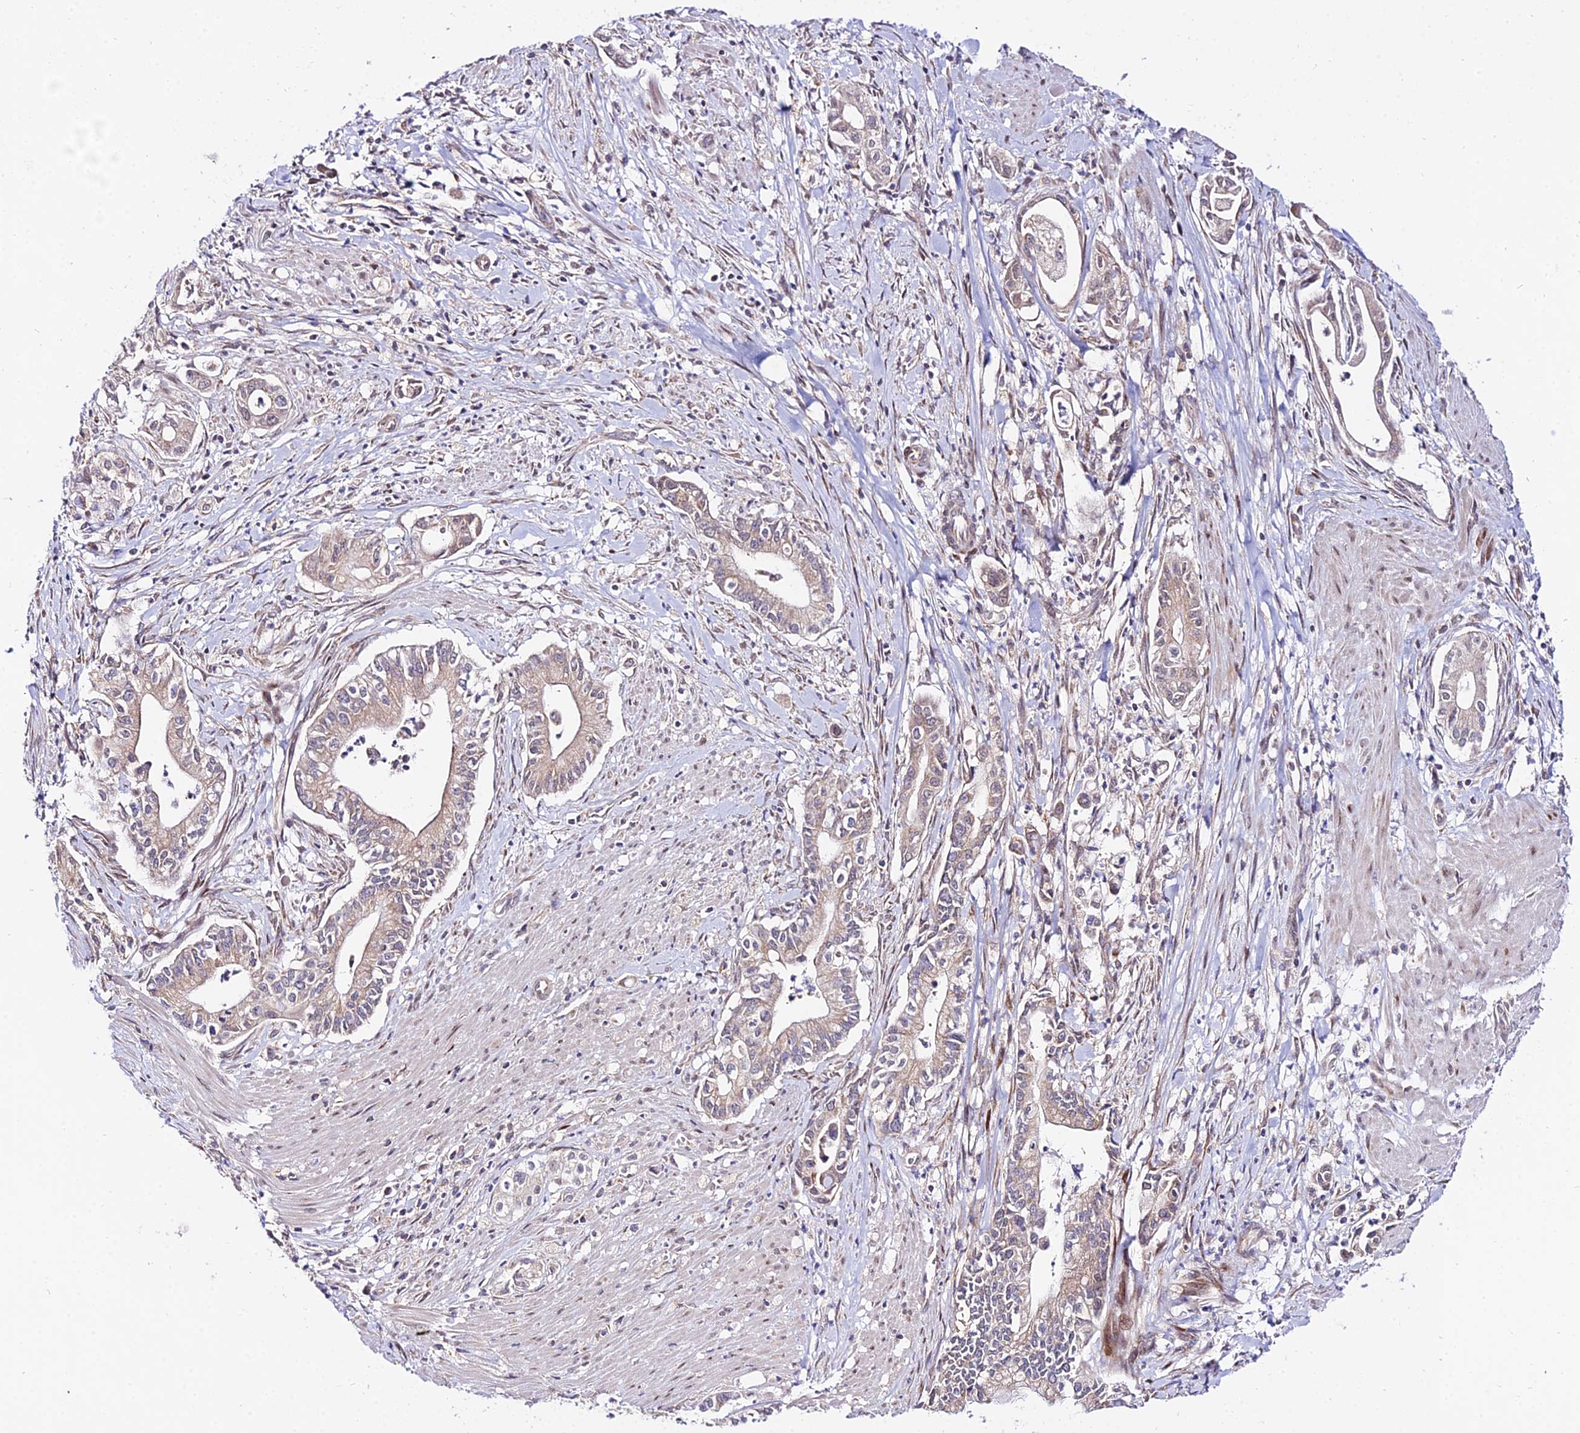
{"staining": {"intensity": "weak", "quantity": "25%-75%", "location": "cytoplasmic/membranous"}, "tissue": "pancreatic cancer", "cell_type": "Tumor cells", "image_type": "cancer", "snomed": [{"axis": "morphology", "description": "Adenocarcinoma, NOS"}, {"axis": "topography", "description": "Pancreas"}], "caption": "Pancreatic adenocarcinoma stained with IHC demonstrates weak cytoplasmic/membranous staining in about 25%-75% of tumor cells.", "gene": "ATP5PB", "patient": {"sex": "male", "age": 78}}